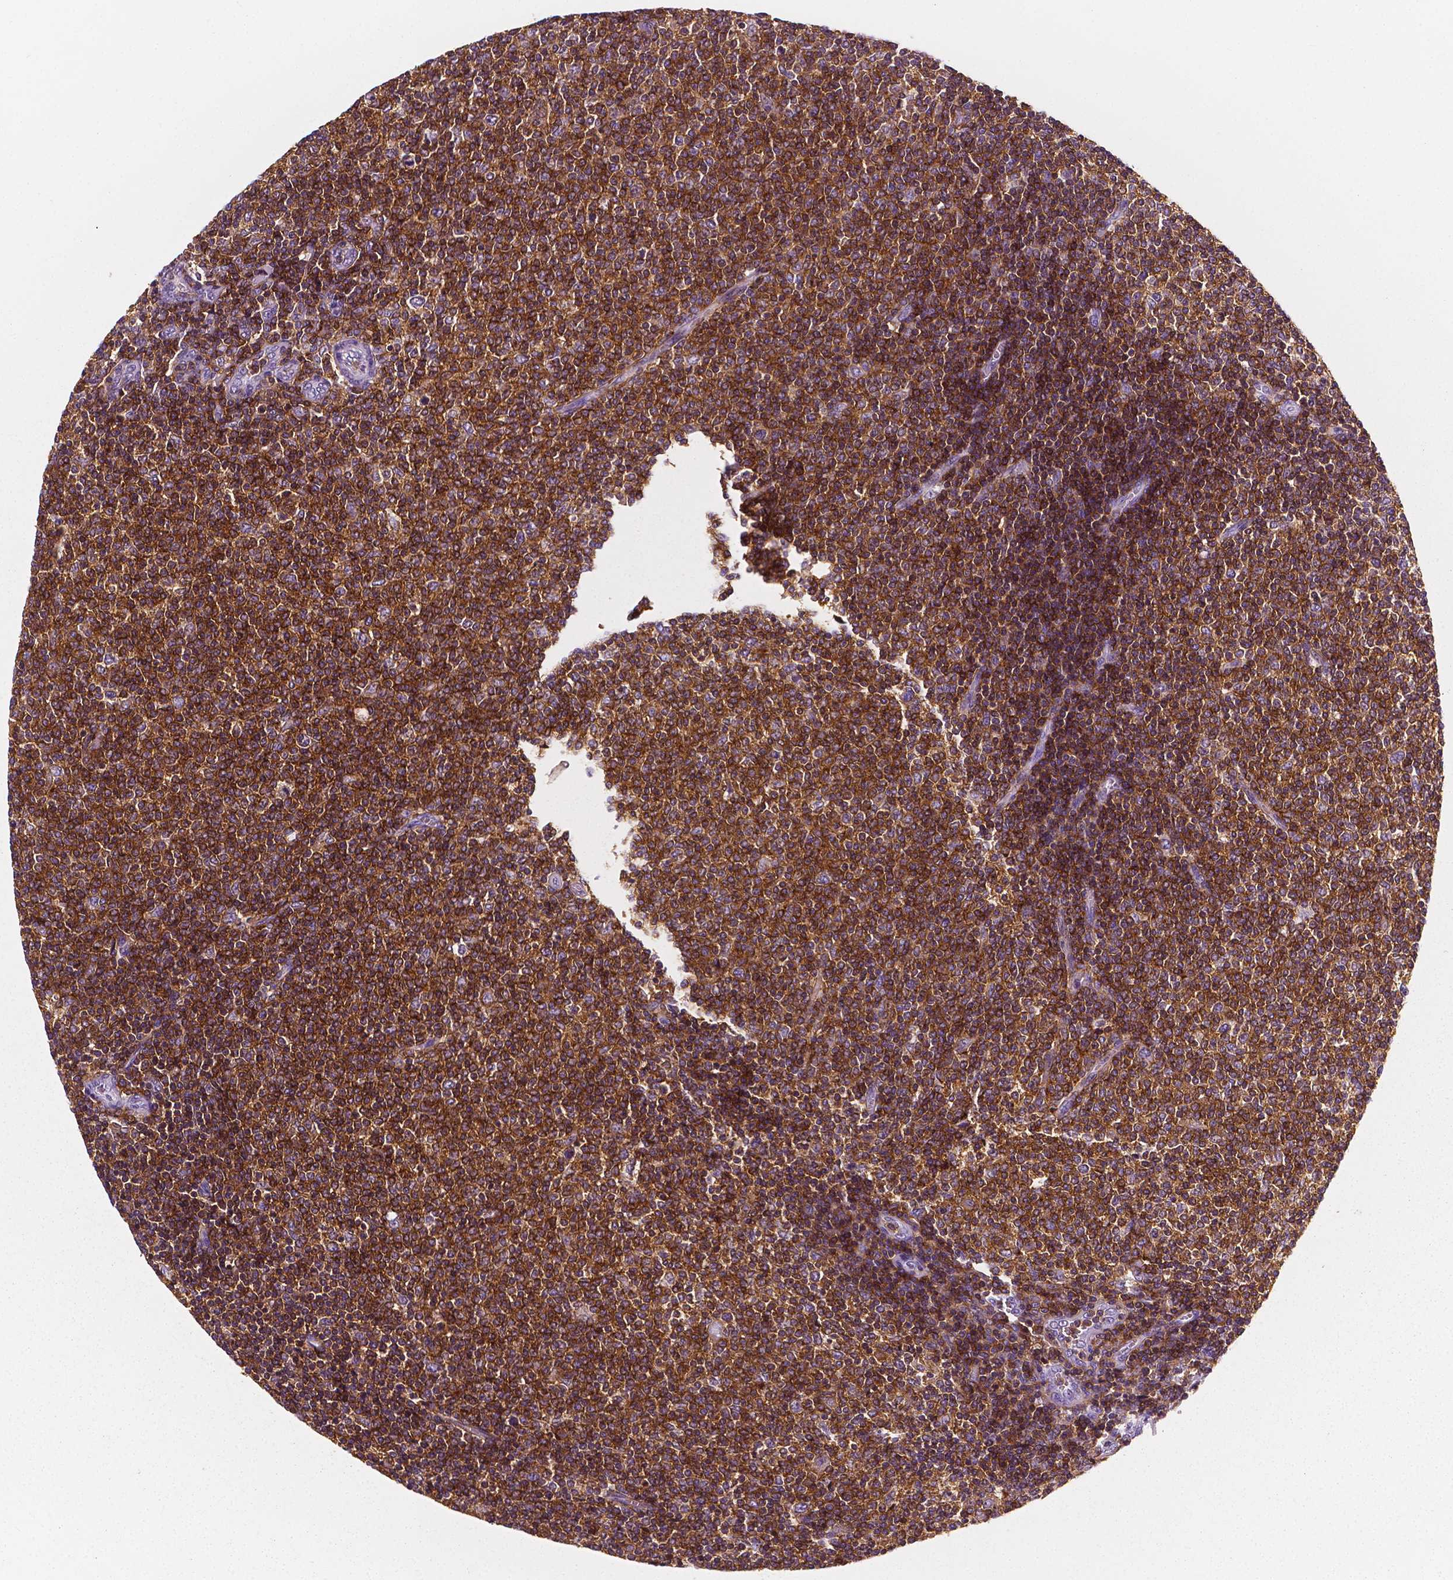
{"staining": {"intensity": "strong", "quantity": ">75%", "location": "cytoplasmic/membranous"}, "tissue": "lymphoma", "cell_type": "Tumor cells", "image_type": "cancer", "snomed": [{"axis": "morphology", "description": "Malignant lymphoma, non-Hodgkin's type, Low grade"}, {"axis": "topography", "description": "Lymph node"}], "caption": "Protein expression analysis of low-grade malignant lymphoma, non-Hodgkin's type reveals strong cytoplasmic/membranous staining in about >75% of tumor cells. (Stains: DAB in brown, nuclei in blue, Microscopy: brightfield microscopy at high magnification).", "gene": "PTPRC", "patient": {"sex": "male", "age": 52}}